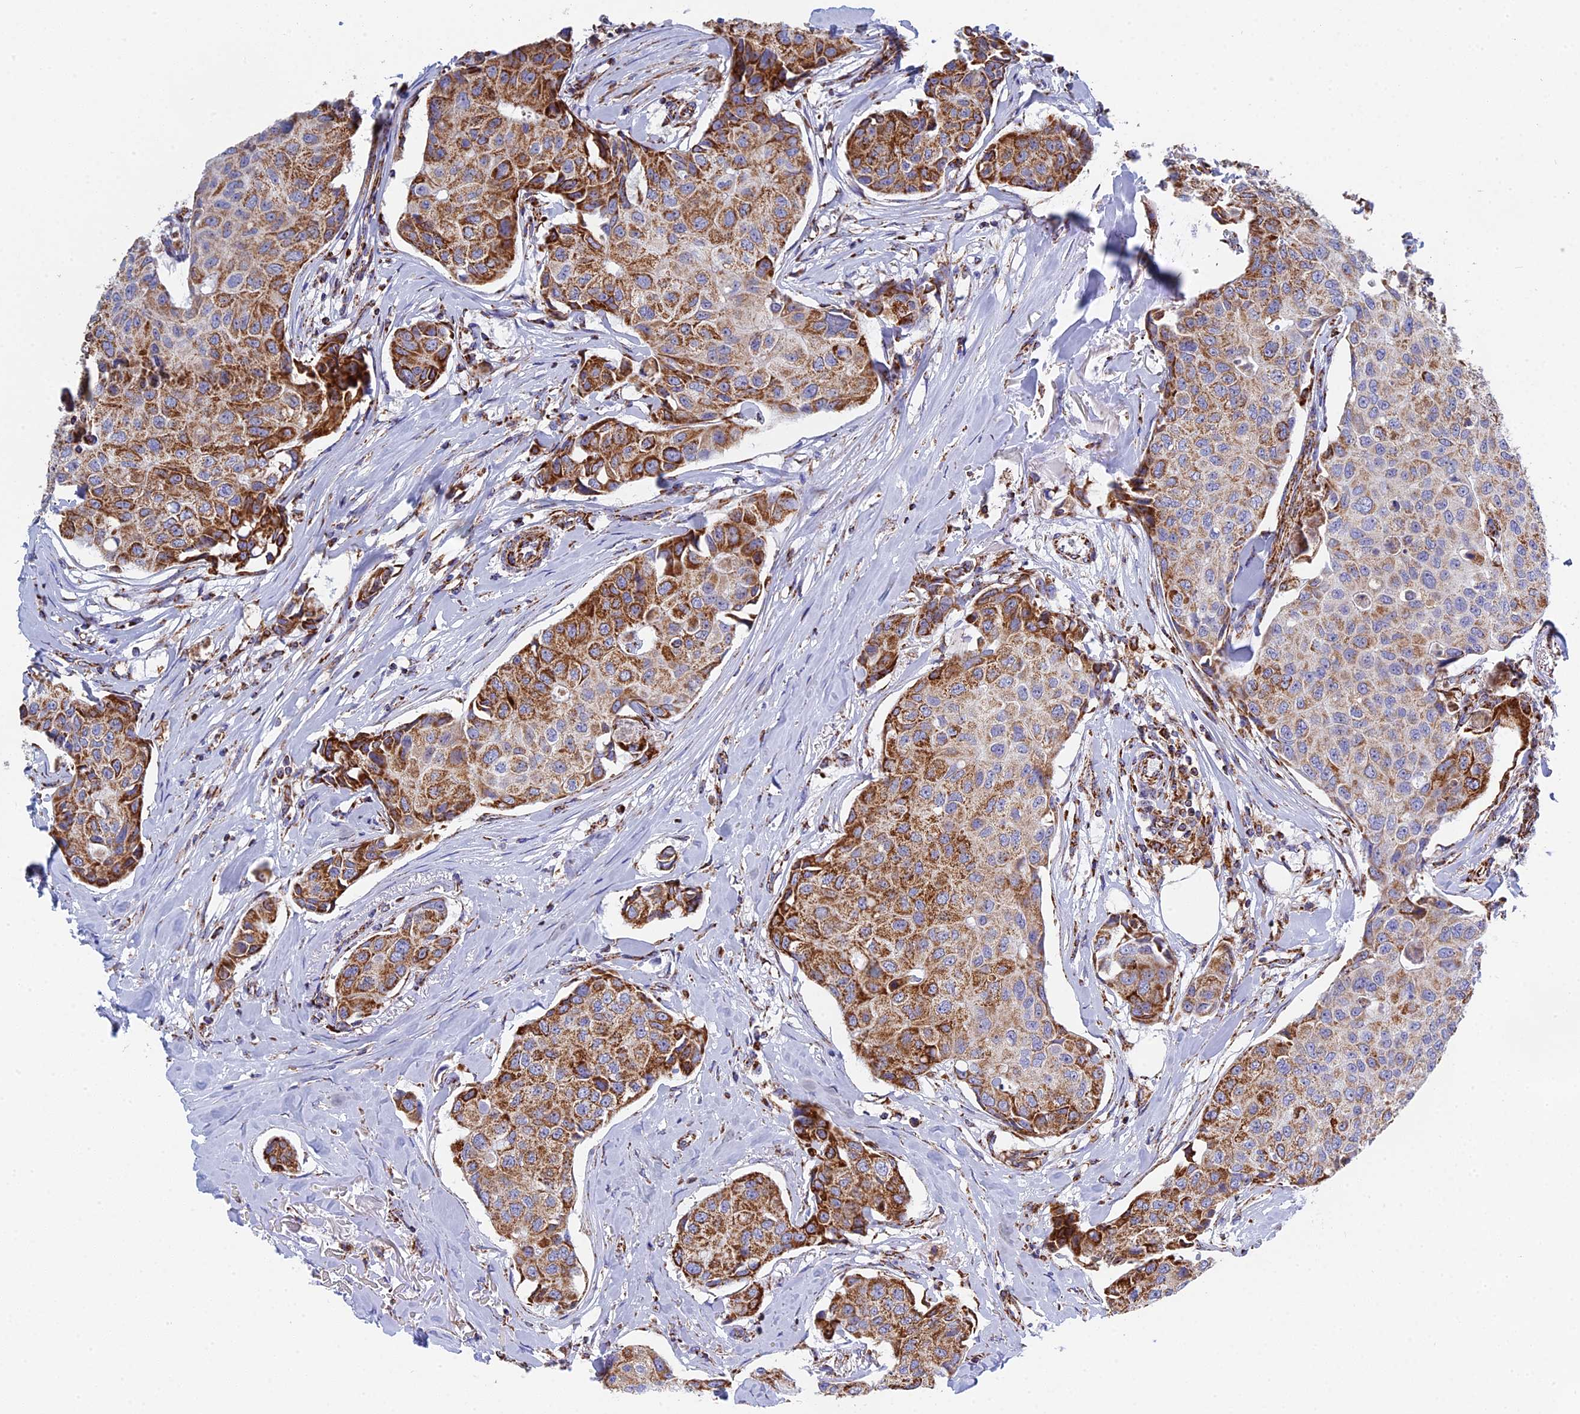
{"staining": {"intensity": "moderate", "quantity": ">75%", "location": "cytoplasmic/membranous"}, "tissue": "breast cancer", "cell_type": "Tumor cells", "image_type": "cancer", "snomed": [{"axis": "morphology", "description": "Duct carcinoma"}, {"axis": "topography", "description": "Breast"}], "caption": "There is medium levels of moderate cytoplasmic/membranous expression in tumor cells of breast cancer, as demonstrated by immunohistochemical staining (brown color).", "gene": "NDUFA5", "patient": {"sex": "female", "age": 80}}